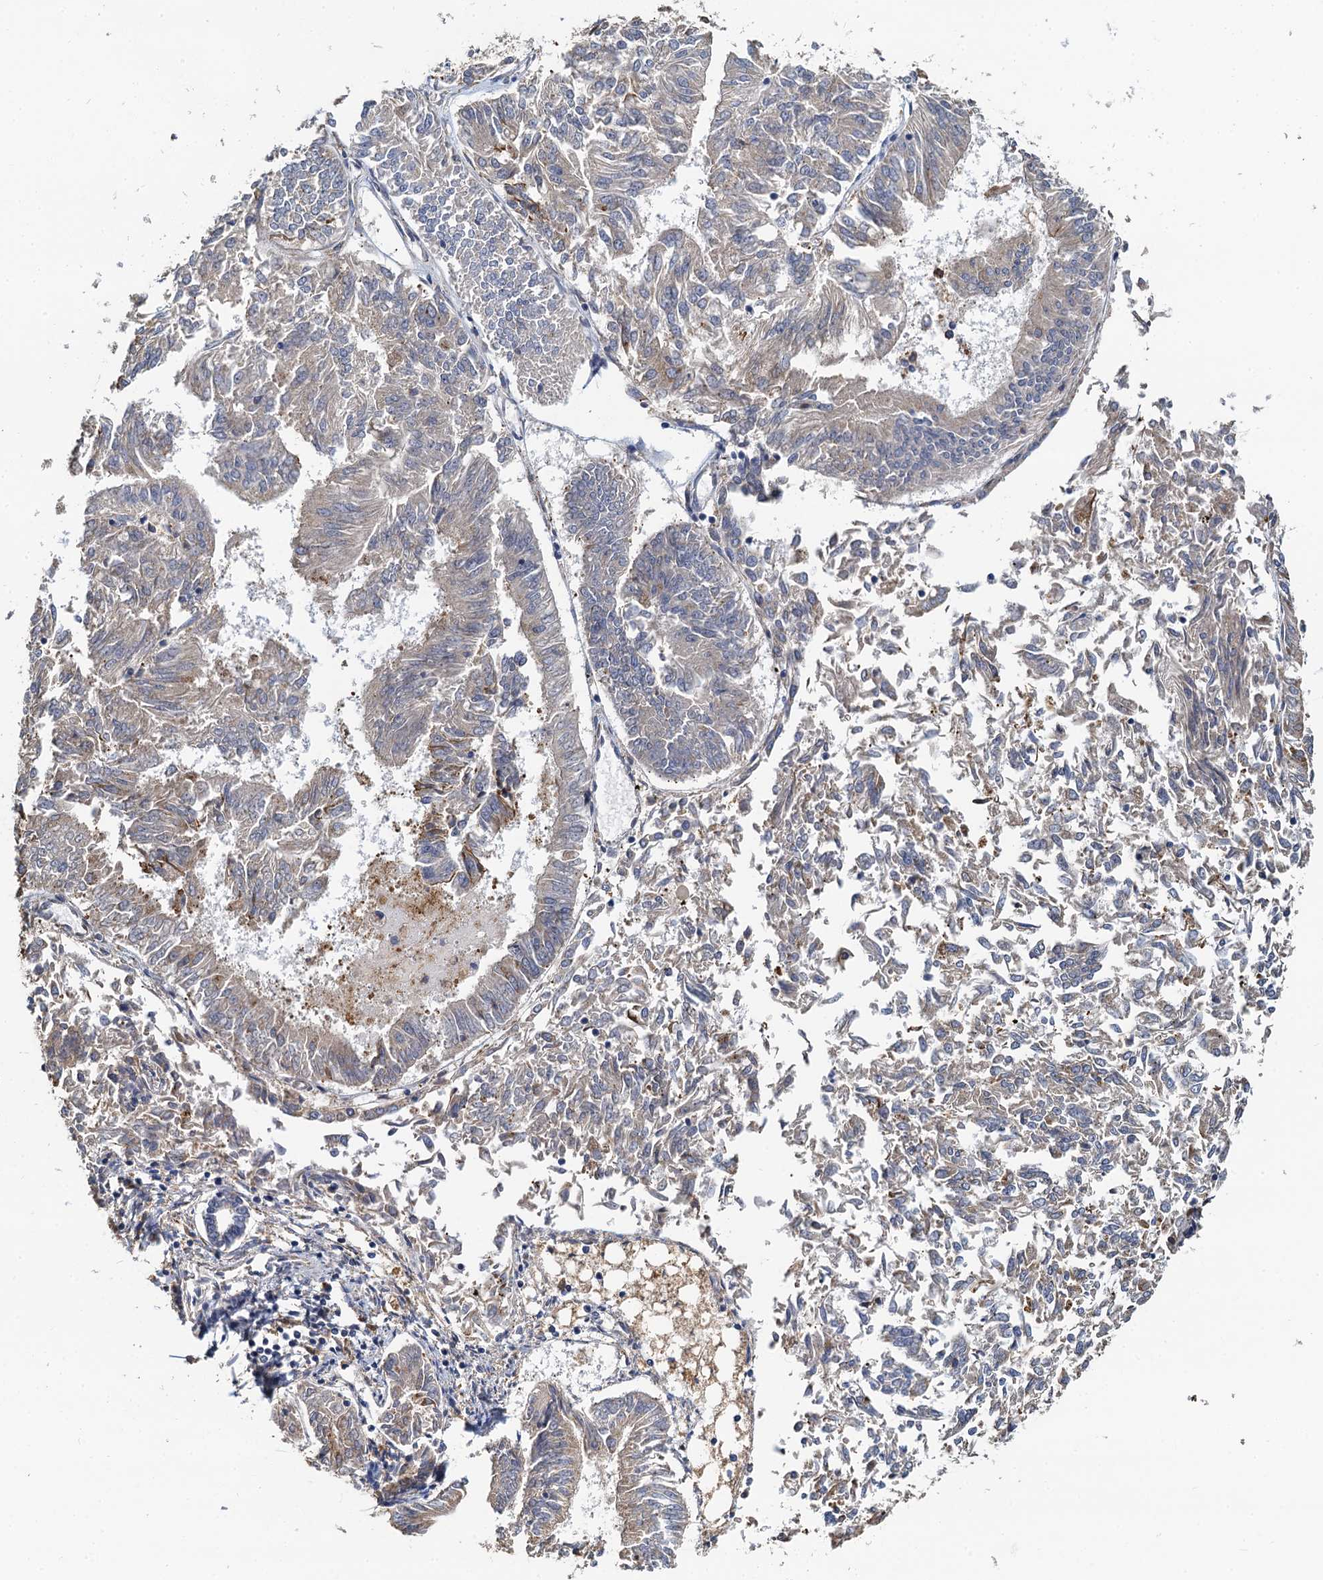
{"staining": {"intensity": "moderate", "quantity": "<25%", "location": "cytoplasmic/membranous"}, "tissue": "endometrial cancer", "cell_type": "Tumor cells", "image_type": "cancer", "snomed": [{"axis": "morphology", "description": "Adenocarcinoma, NOS"}, {"axis": "topography", "description": "Endometrium"}], "caption": "This micrograph reveals immunohistochemistry (IHC) staining of human endometrial cancer (adenocarcinoma), with low moderate cytoplasmic/membranous expression in approximately <25% of tumor cells.", "gene": "NKAPD1", "patient": {"sex": "female", "age": 58}}